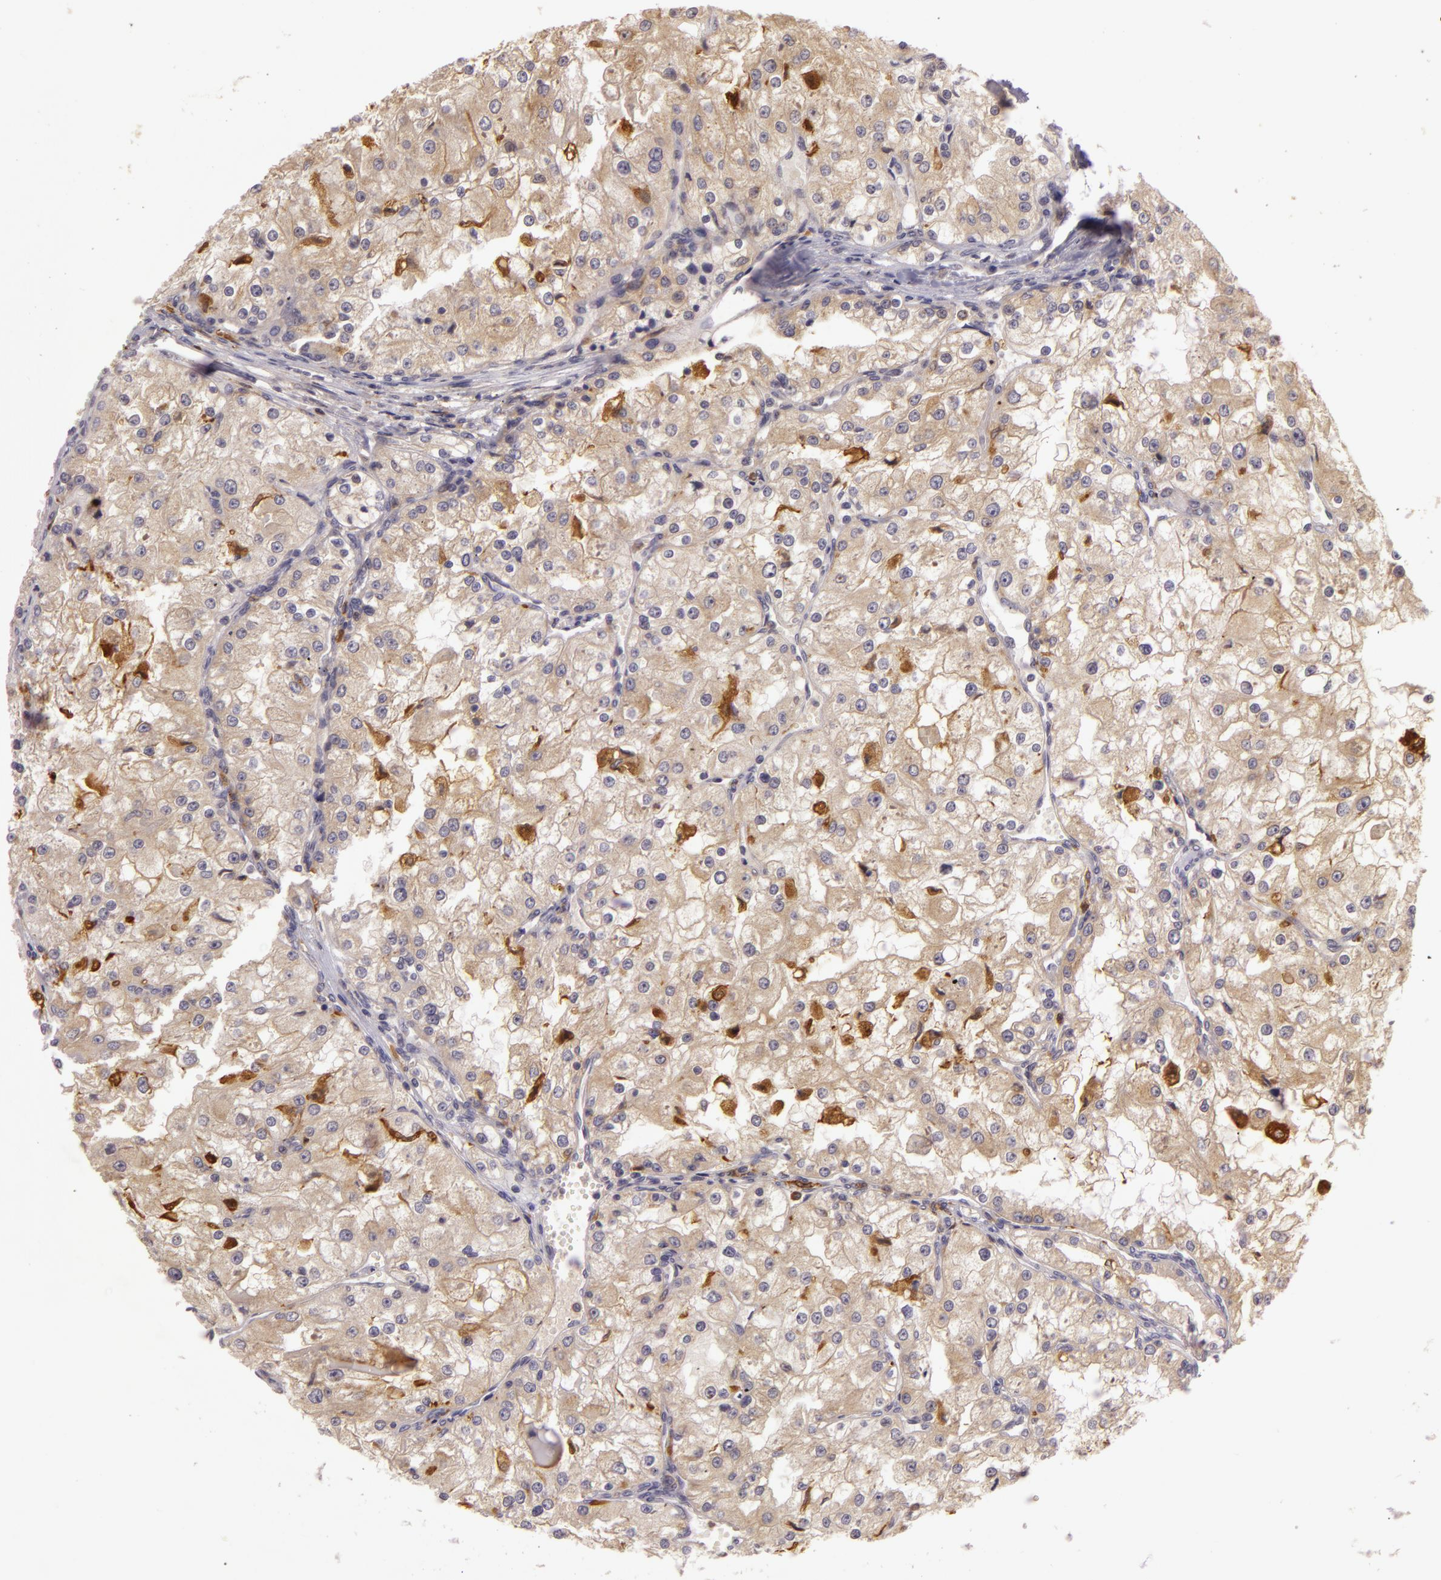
{"staining": {"intensity": "moderate", "quantity": "<25%", "location": "cytoplasmic/membranous"}, "tissue": "renal cancer", "cell_type": "Tumor cells", "image_type": "cancer", "snomed": [{"axis": "morphology", "description": "Adenocarcinoma, NOS"}, {"axis": "topography", "description": "Kidney"}], "caption": "This photomicrograph reveals renal adenocarcinoma stained with IHC to label a protein in brown. The cytoplasmic/membranous of tumor cells show moderate positivity for the protein. Nuclei are counter-stained blue.", "gene": "PPP1R3F", "patient": {"sex": "female", "age": 74}}